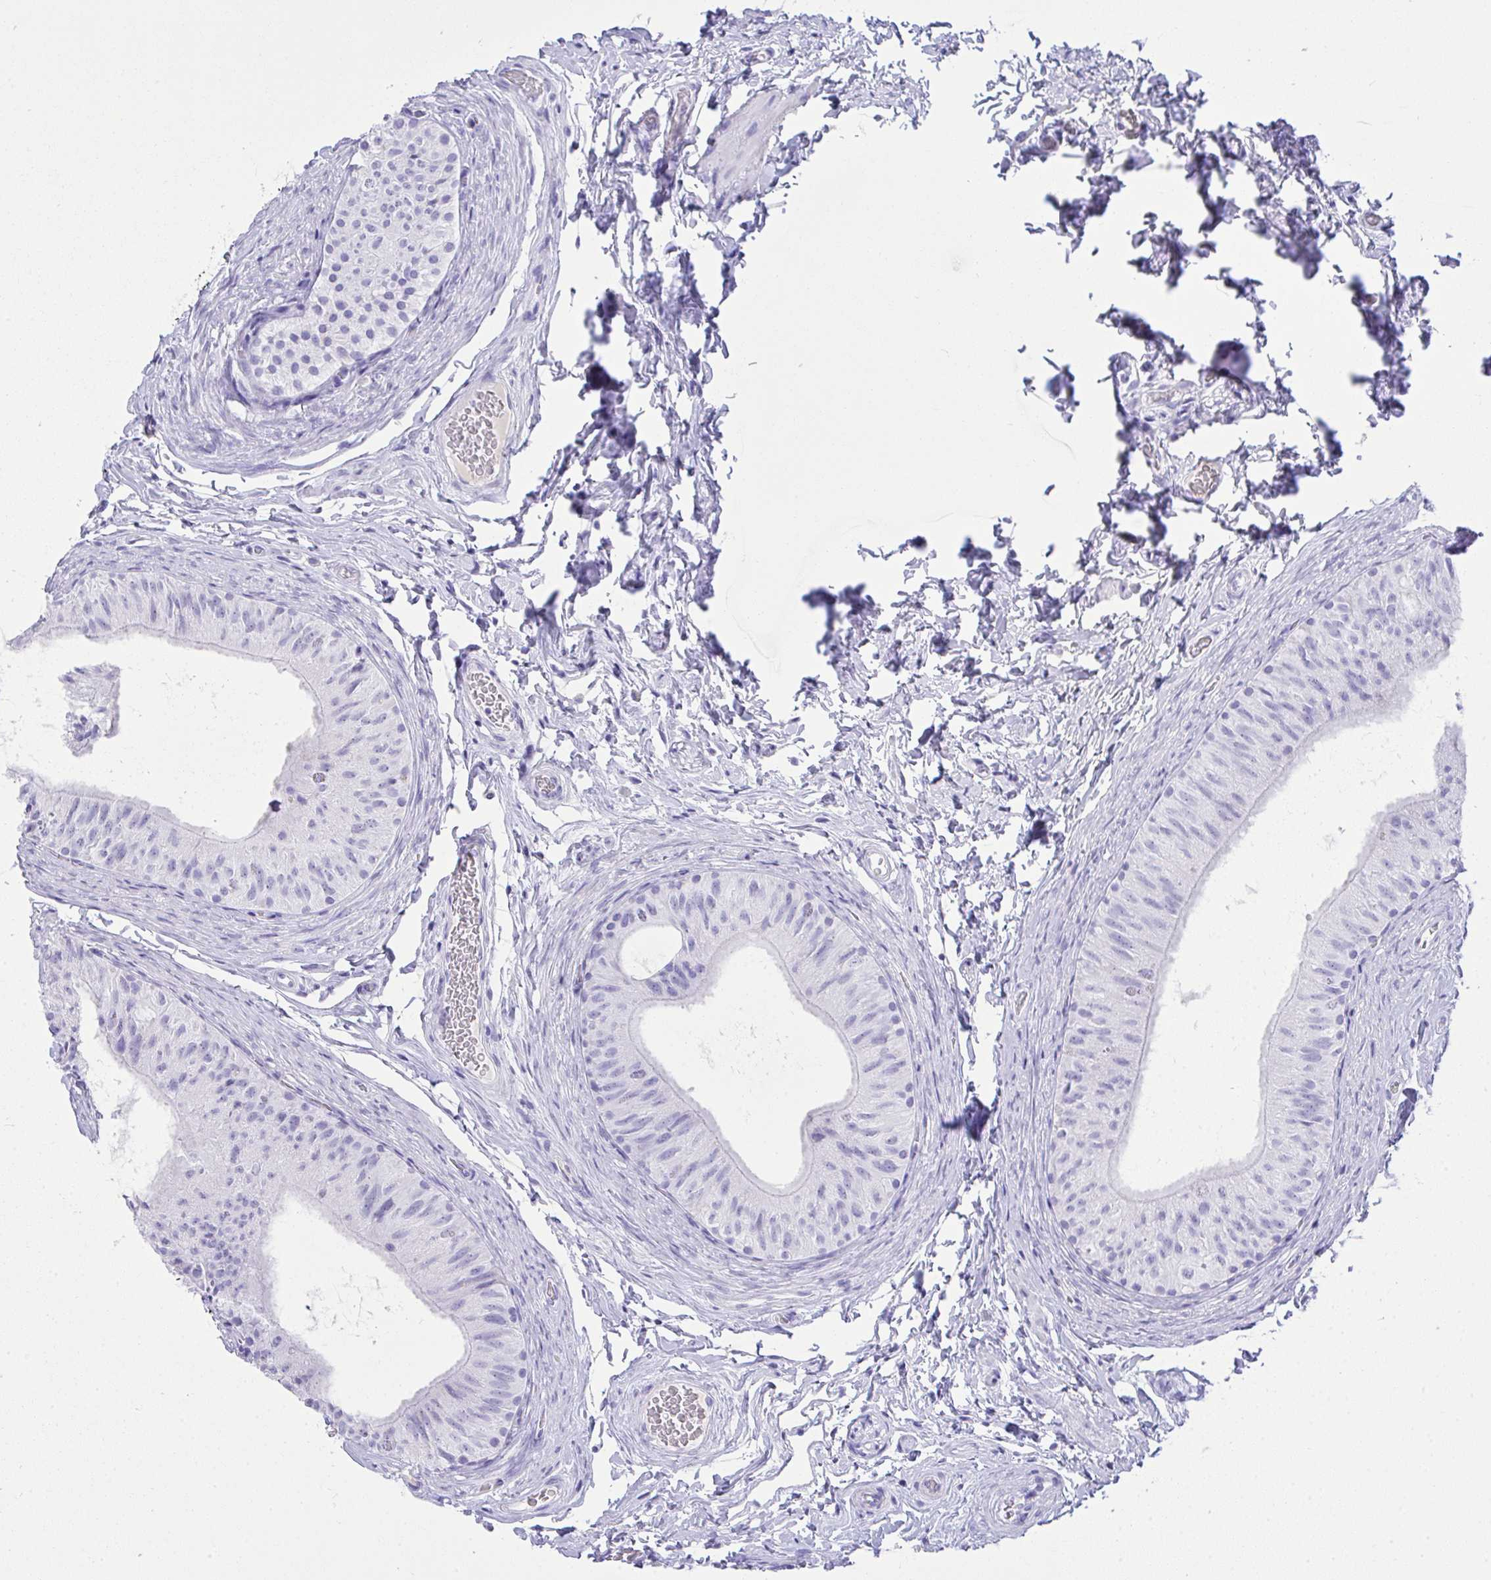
{"staining": {"intensity": "negative", "quantity": "none", "location": "none"}, "tissue": "epididymis", "cell_type": "Glandular cells", "image_type": "normal", "snomed": [{"axis": "morphology", "description": "Normal tissue, NOS"}, {"axis": "topography", "description": "Epididymis, spermatic cord, NOS"}, {"axis": "topography", "description": "Epididymis"}], "caption": "The immunohistochemistry (IHC) histopathology image has no significant staining in glandular cells of epididymis. (DAB (3,3'-diaminobenzidine) immunohistochemistry (IHC), high magnification).", "gene": "AKR1D1", "patient": {"sex": "male", "age": 31}}